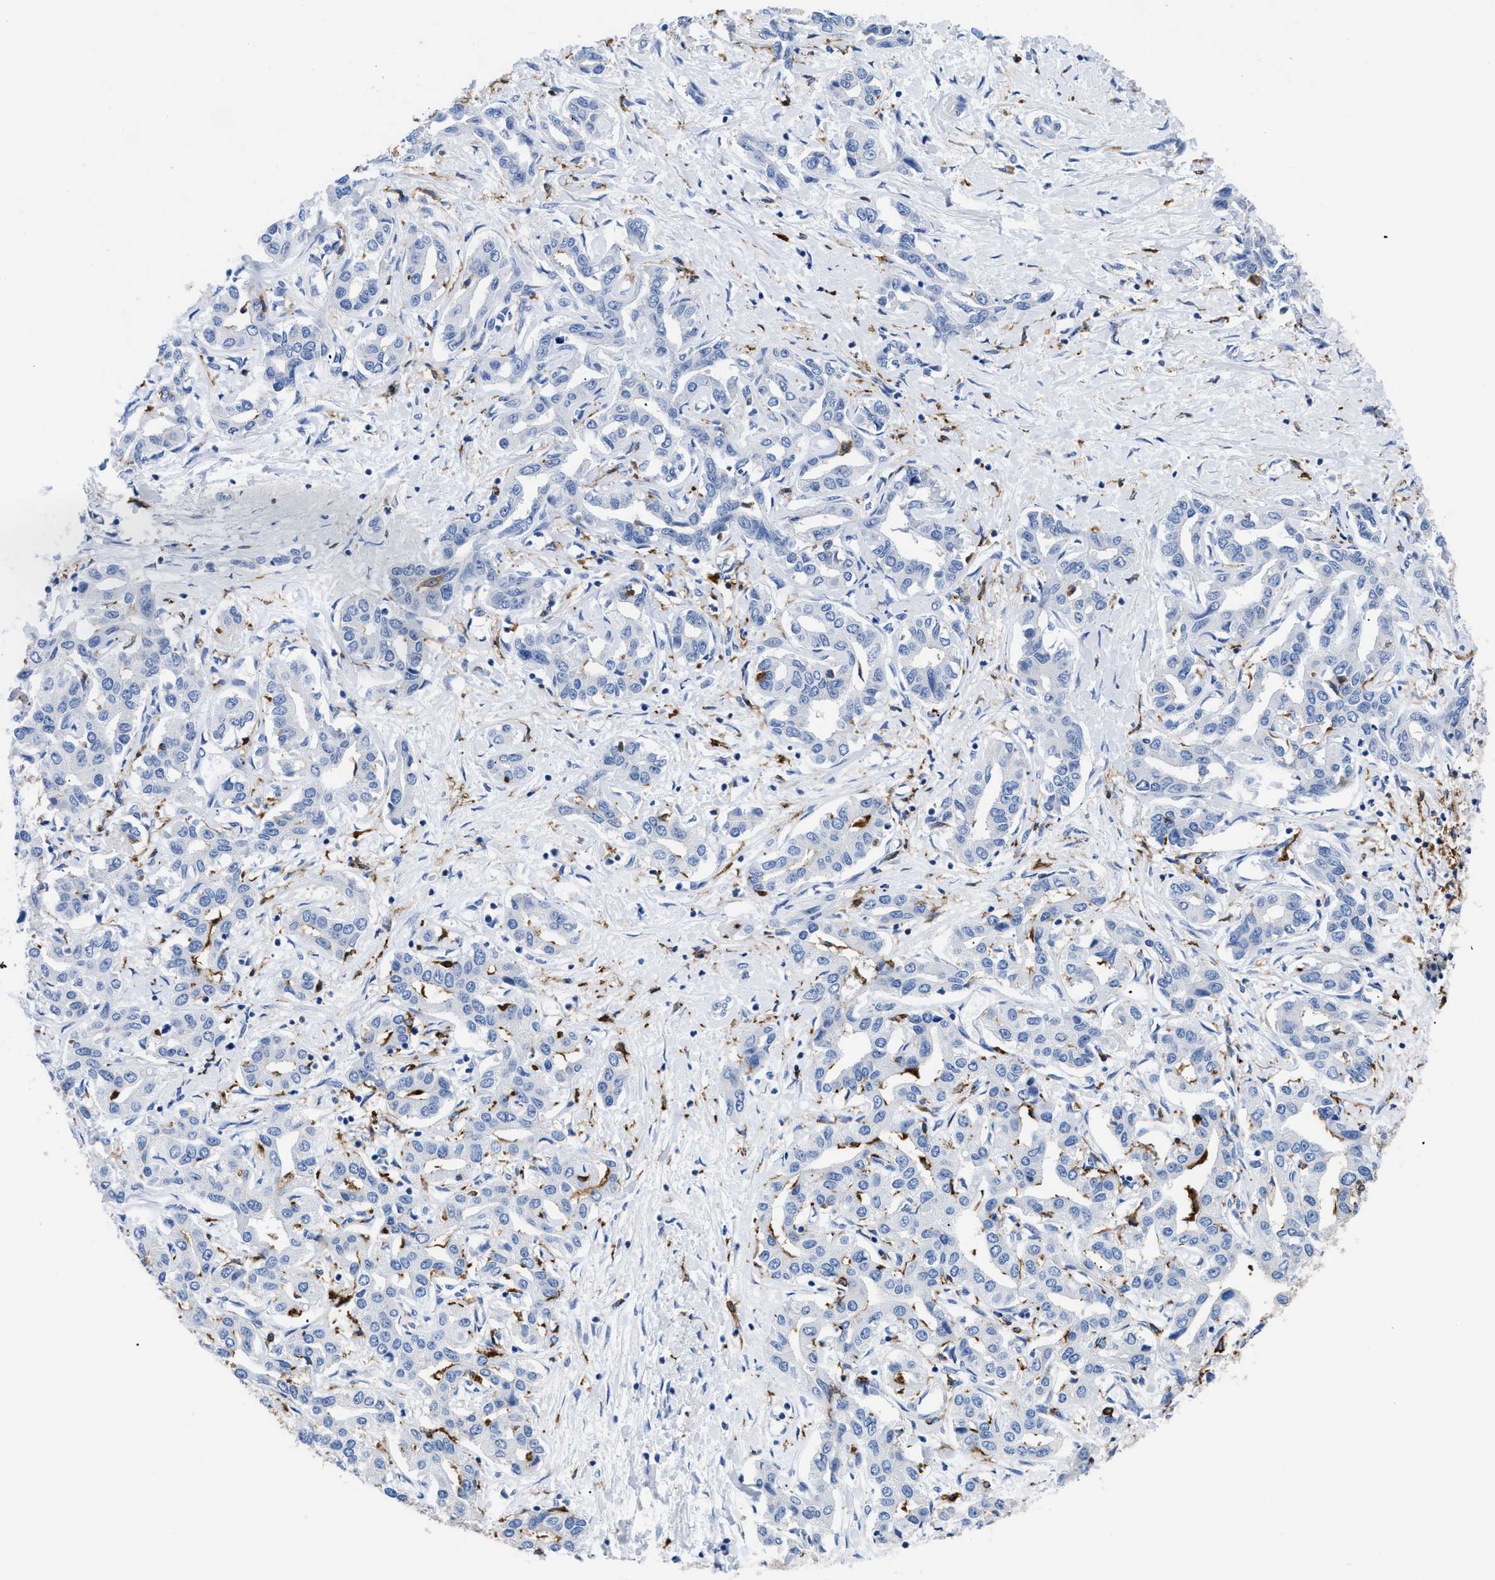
{"staining": {"intensity": "negative", "quantity": "none", "location": "none"}, "tissue": "liver cancer", "cell_type": "Tumor cells", "image_type": "cancer", "snomed": [{"axis": "morphology", "description": "Cholangiocarcinoma"}, {"axis": "topography", "description": "Liver"}], "caption": "Human cholangiocarcinoma (liver) stained for a protein using IHC exhibits no expression in tumor cells.", "gene": "HLA-DPA1", "patient": {"sex": "male", "age": 59}}